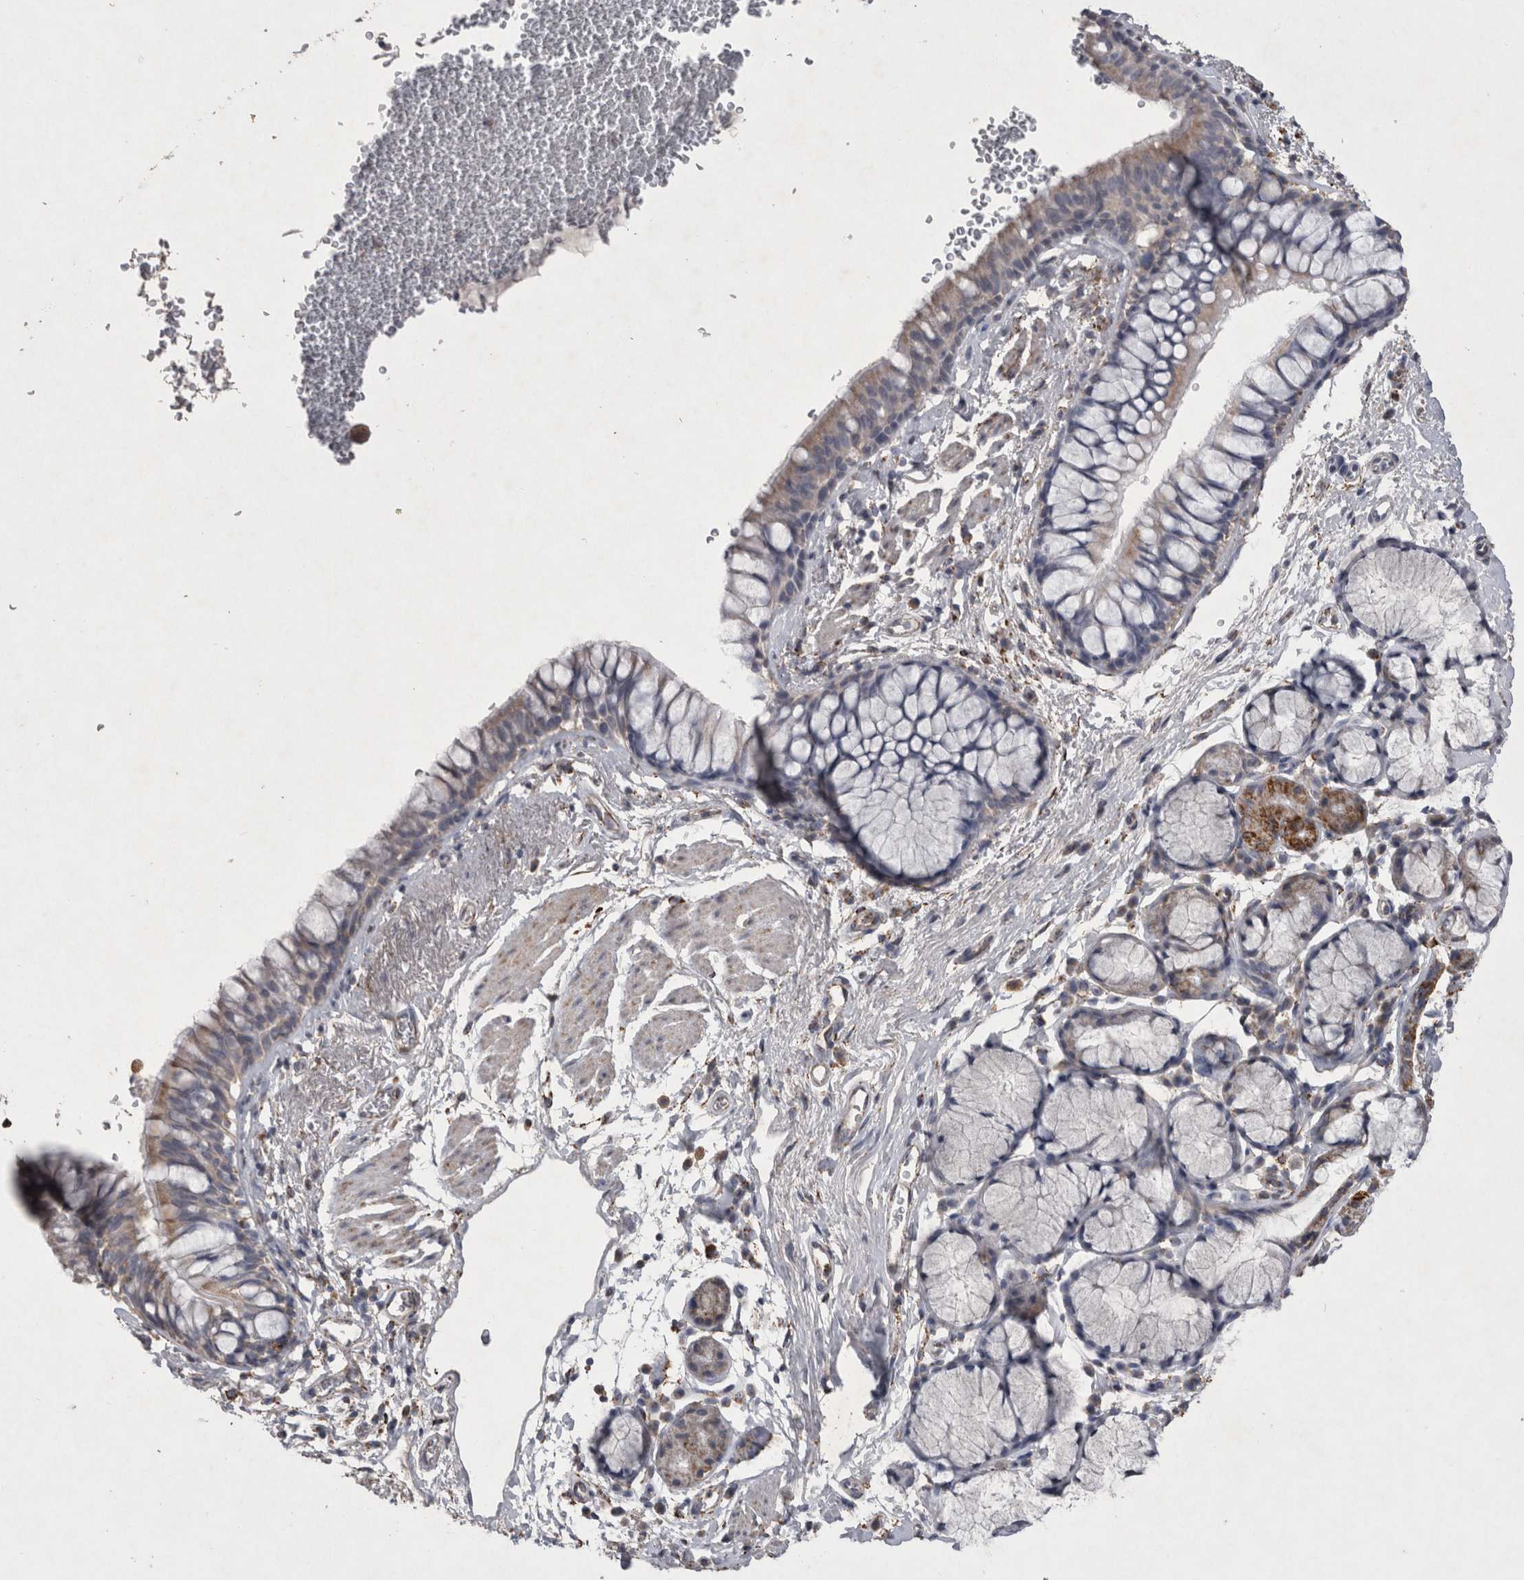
{"staining": {"intensity": "moderate", "quantity": ">75%", "location": "cytoplasmic/membranous"}, "tissue": "bronchus", "cell_type": "Respiratory epithelial cells", "image_type": "normal", "snomed": [{"axis": "morphology", "description": "Normal tissue, NOS"}, {"axis": "topography", "description": "Cartilage tissue"}, {"axis": "topography", "description": "Bronchus"}], "caption": "Bronchus stained with a protein marker shows moderate staining in respiratory epithelial cells.", "gene": "DKK3", "patient": {"sex": "female", "age": 53}}